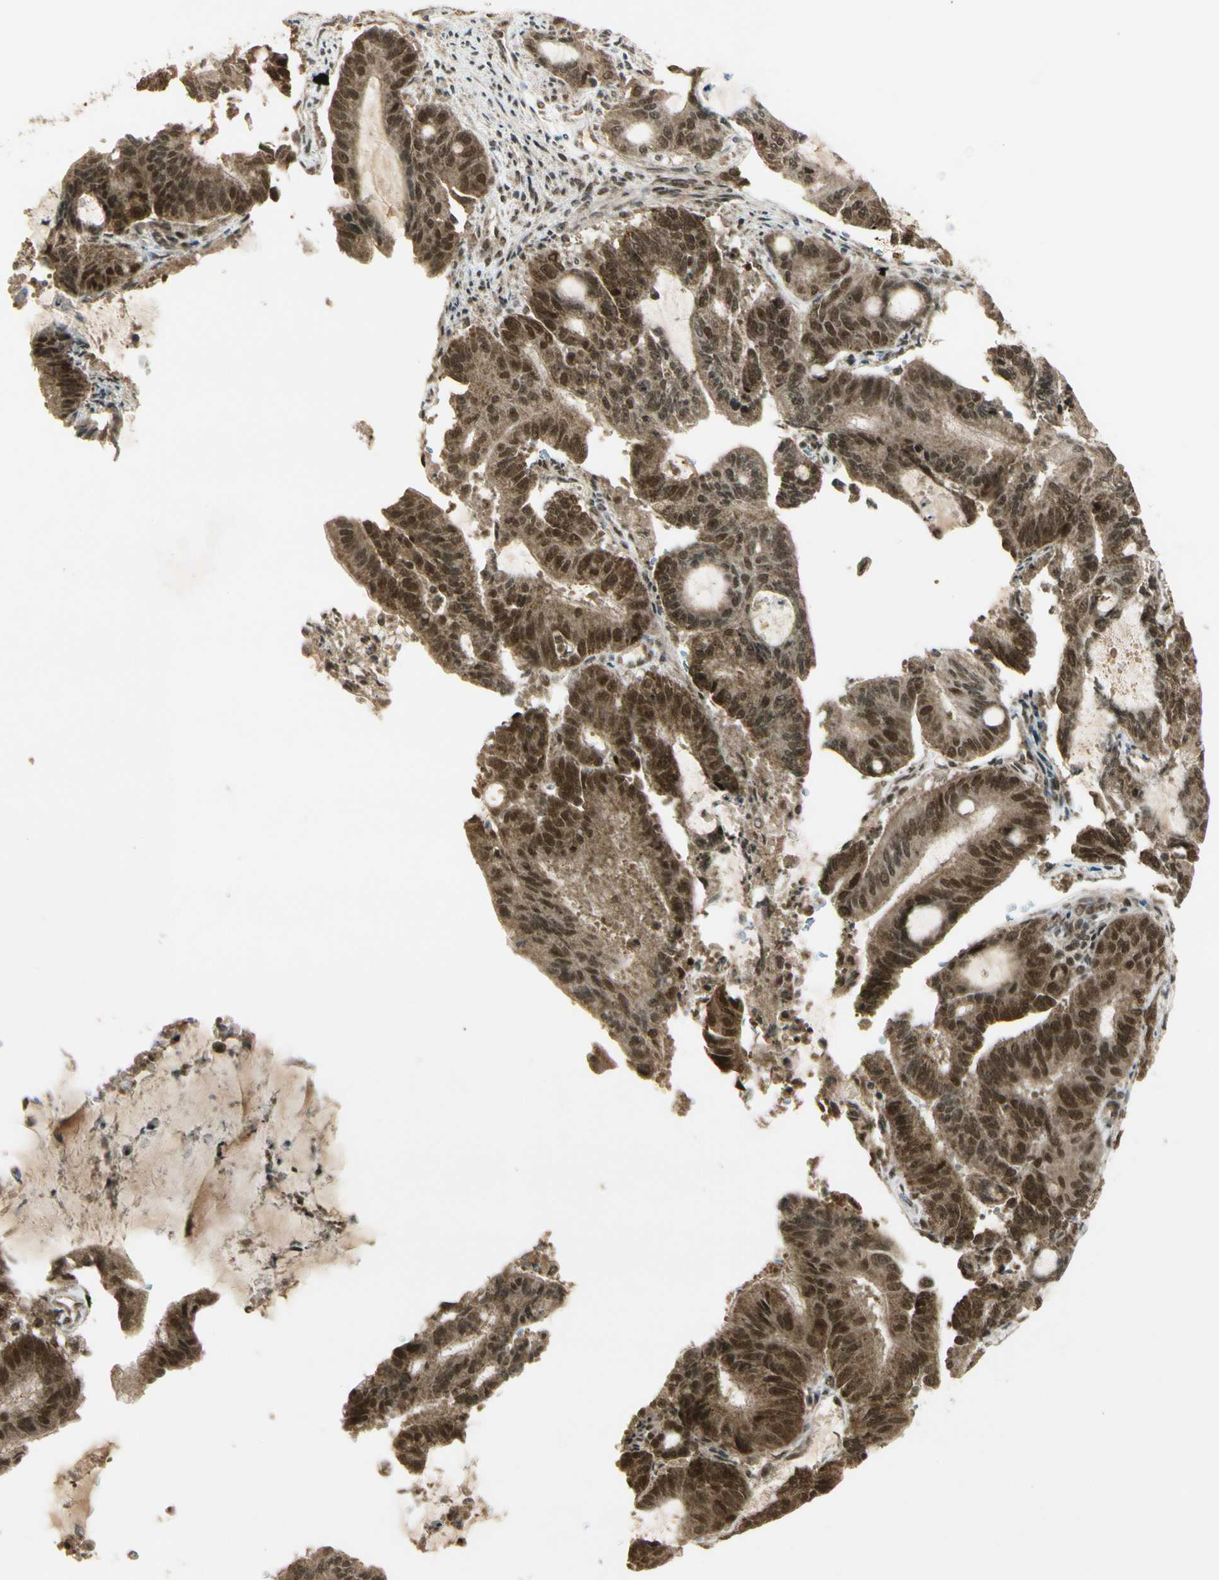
{"staining": {"intensity": "strong", "quantity": ">75%", "location": "cytoplasmic/membranous,nuclear"}, "tissue": "liver cancer", "cell_type": "Tumor cells", "image_type": "cancer", "snomed": [{"axis": "morphology", "description": "Cholangiocarcinoma"}, {"axis": "topography", "description": "Liver"}], "caption": "Strong cytoplasmic/membranous and nuclear expression is seen in approximately >75% of tumor cells in liver cancer (cholangiocarcinoma).", "gene": "ZNF135", "patient": {"sex": "female", "age": 73}}